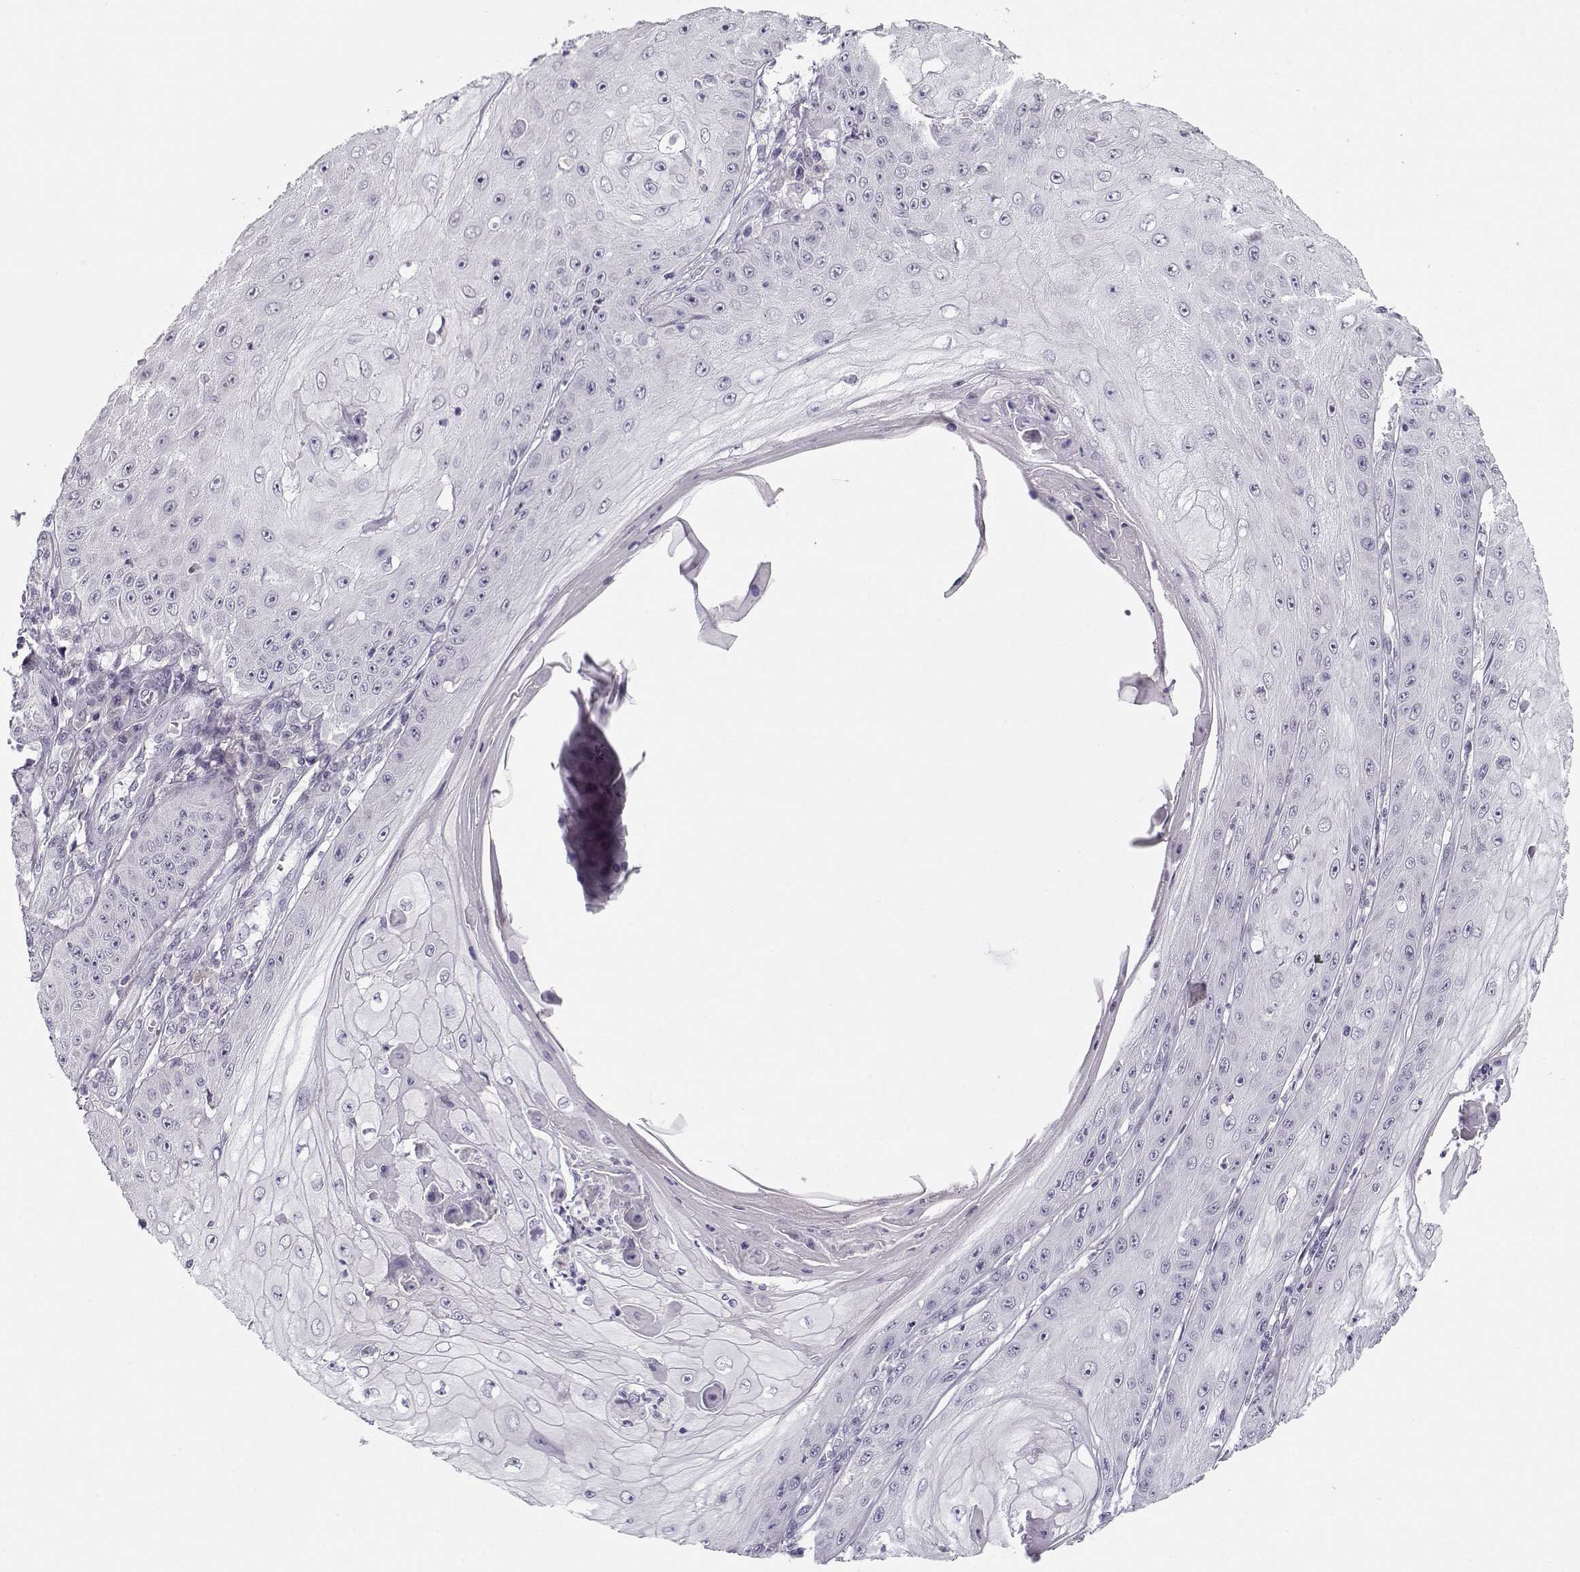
{"staining": {"intensity": "negative", "quantity": "none", "location": "none"}, "tissue": "skin cancer", "cell_type": "Tumor cells", "image_type": "cancer", "snomed": [{"axis": "morphology", "description": "Squamous cell carcinoma, NOS"}, {"axis": "topography", "description": "Skin"}], "caption": "Tumor cells are negative for brown protein staining in skin squamous cell carcinoma.", "gene": "C16orf86", "patient": {"sex": "male", "age": 70}}